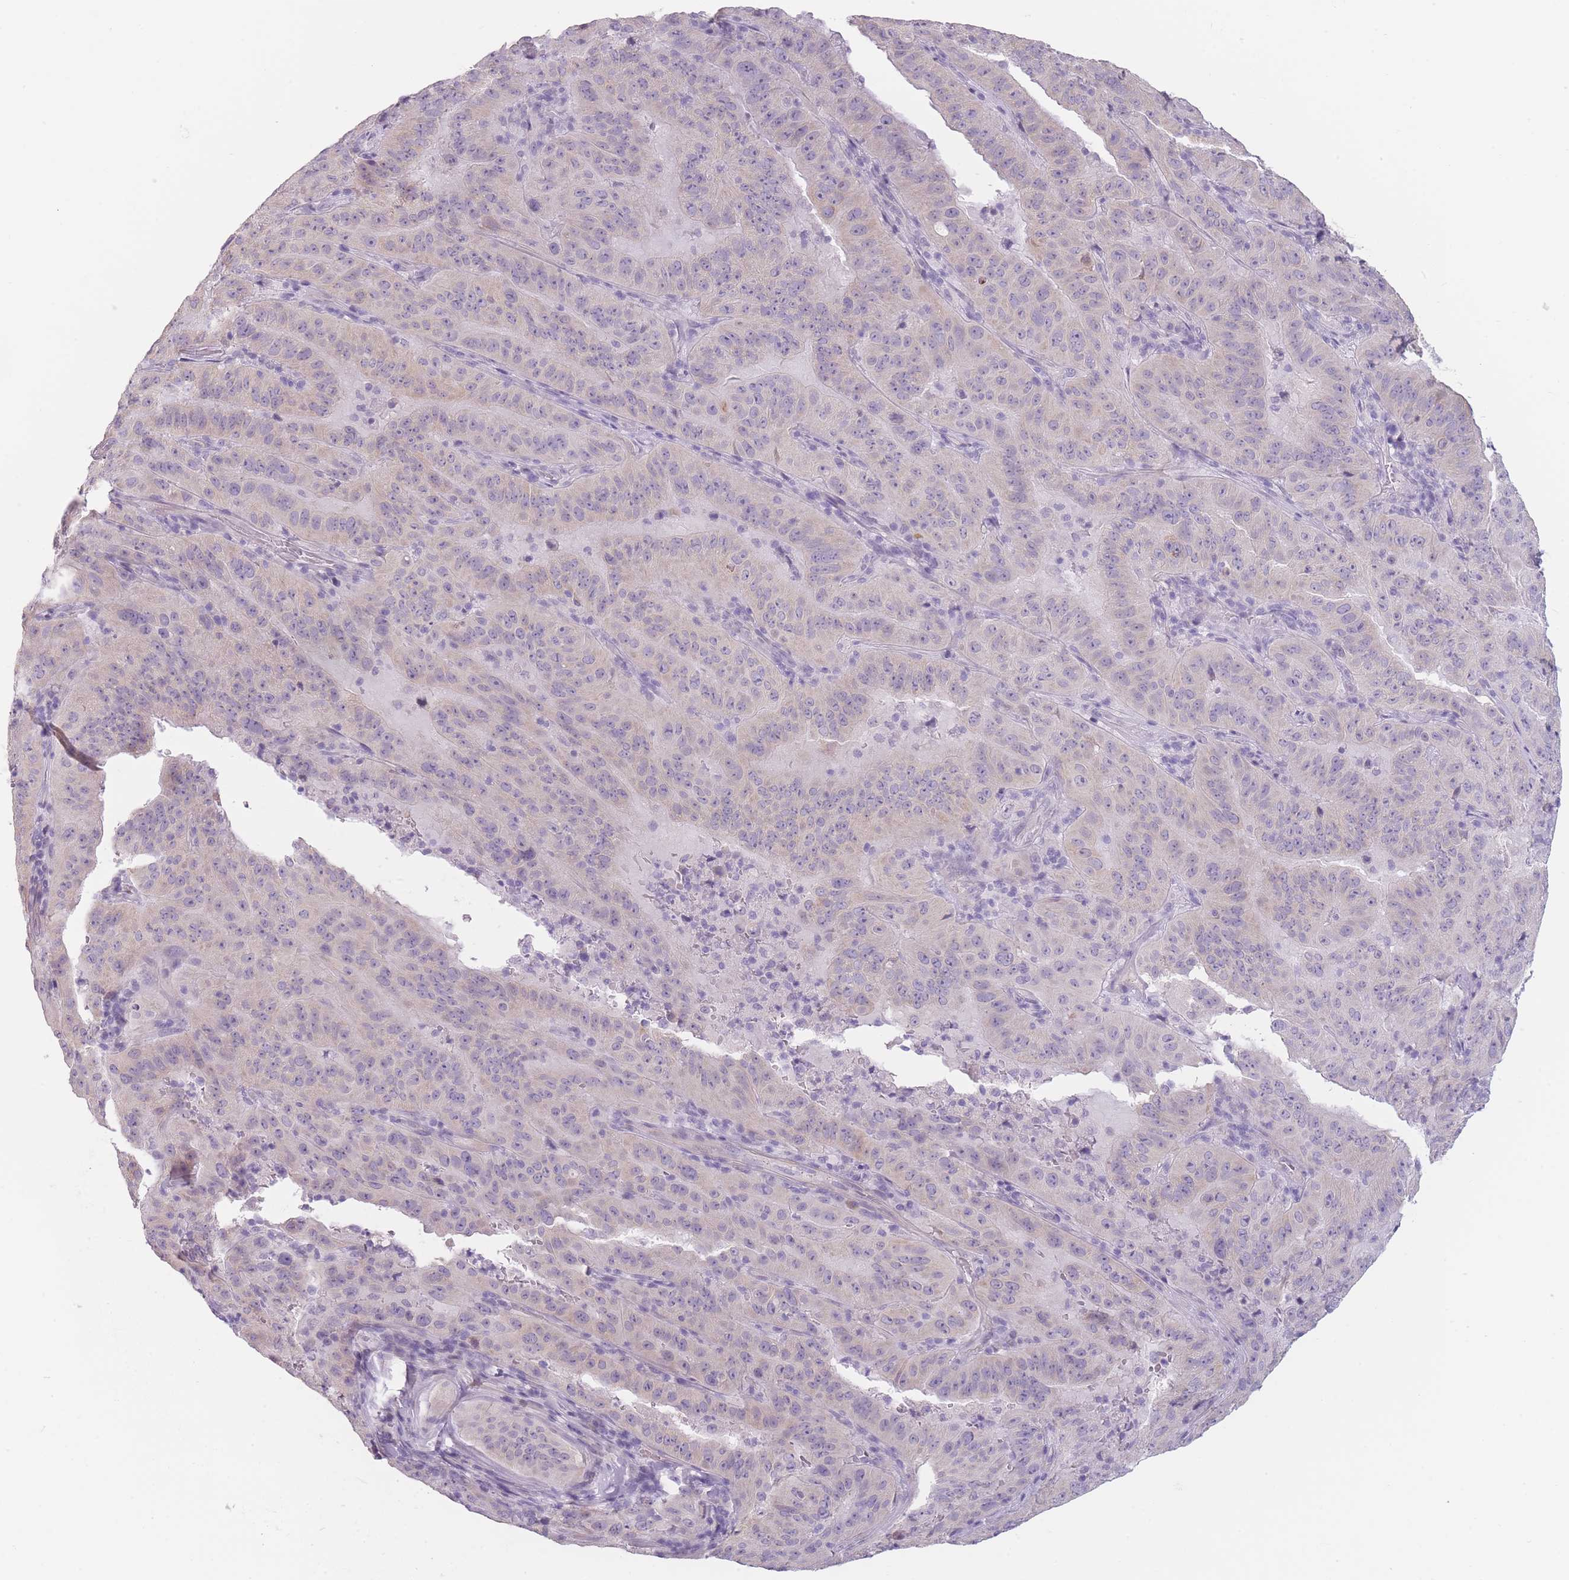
{"staining": {"intensity": "negative", "quantity": "none", "location": "none"}, "tissue": "pancreatic cancer", "cell_type": "Tumor cells", "image_type": "cancer", "snomed": [{"axis": "morphology", "description": "Adenocarcinoma, NOS"}, {"axis": "topography", "description": "Pancreas"}], "caption": "Tumor cells show no significant expression in pancreatic cancer.", "gene": "TMEM236", "patient": {"sex": "male", "age": 63}}